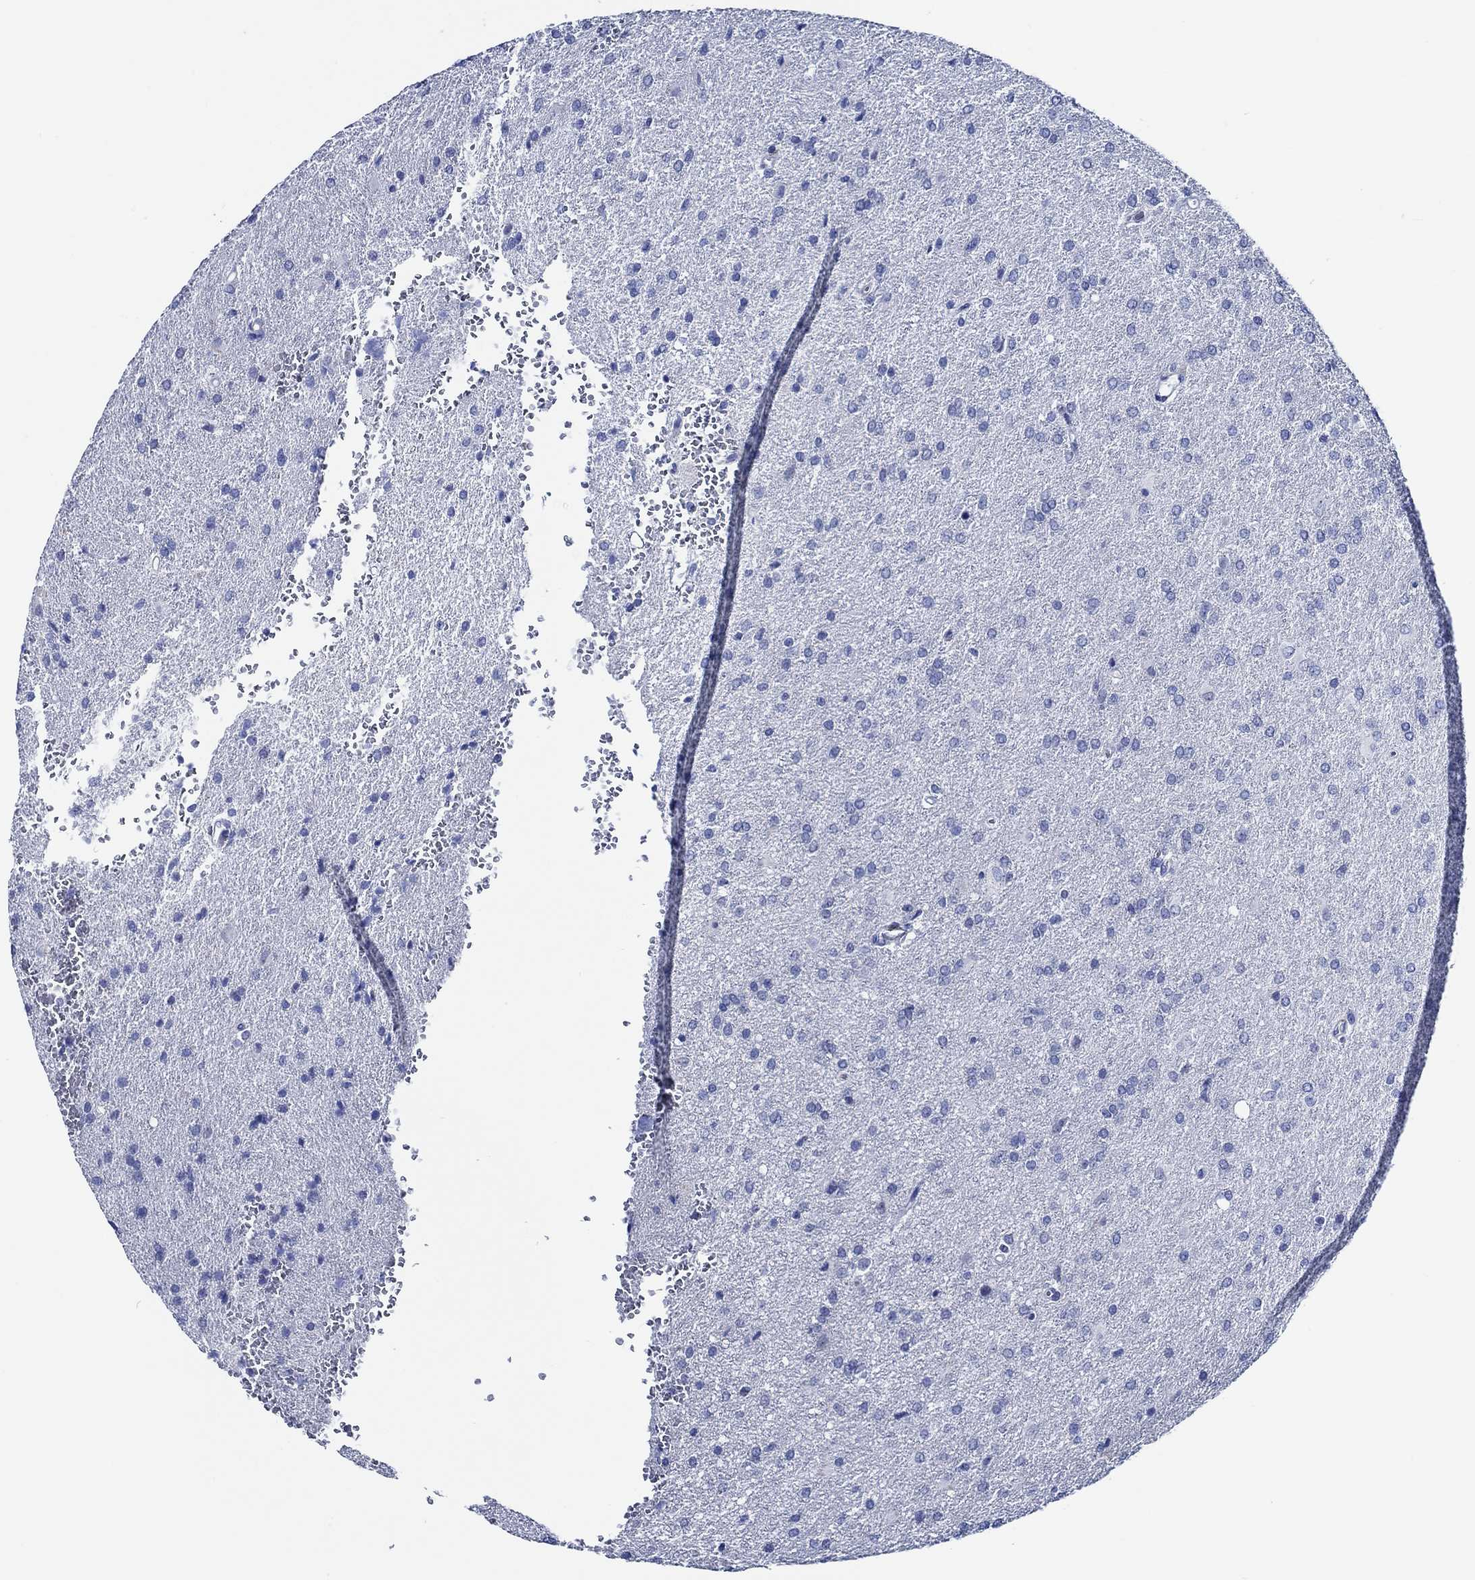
{"staining": {"intensity": "negative", "quantity": "none", "location": "none"}, "tissue": "glioma", "cell_type": "Tumor cells", "image_type": "cancer", "snomed": [{"axis": "morphology", "description": "Glioma, malignant, High grade"}, {"axis": "topography", "description": "Brain"}], "caption": "Immunohistochemistry micrograph of neoplastic tissue: human high-grade glioma (malignant) stained with DAB (3,3'-diaminobenzidine) displays no significant protein expression in tumor cells.", "gene": "WDR62", "patient": {"sex": "male", "age": 68}}